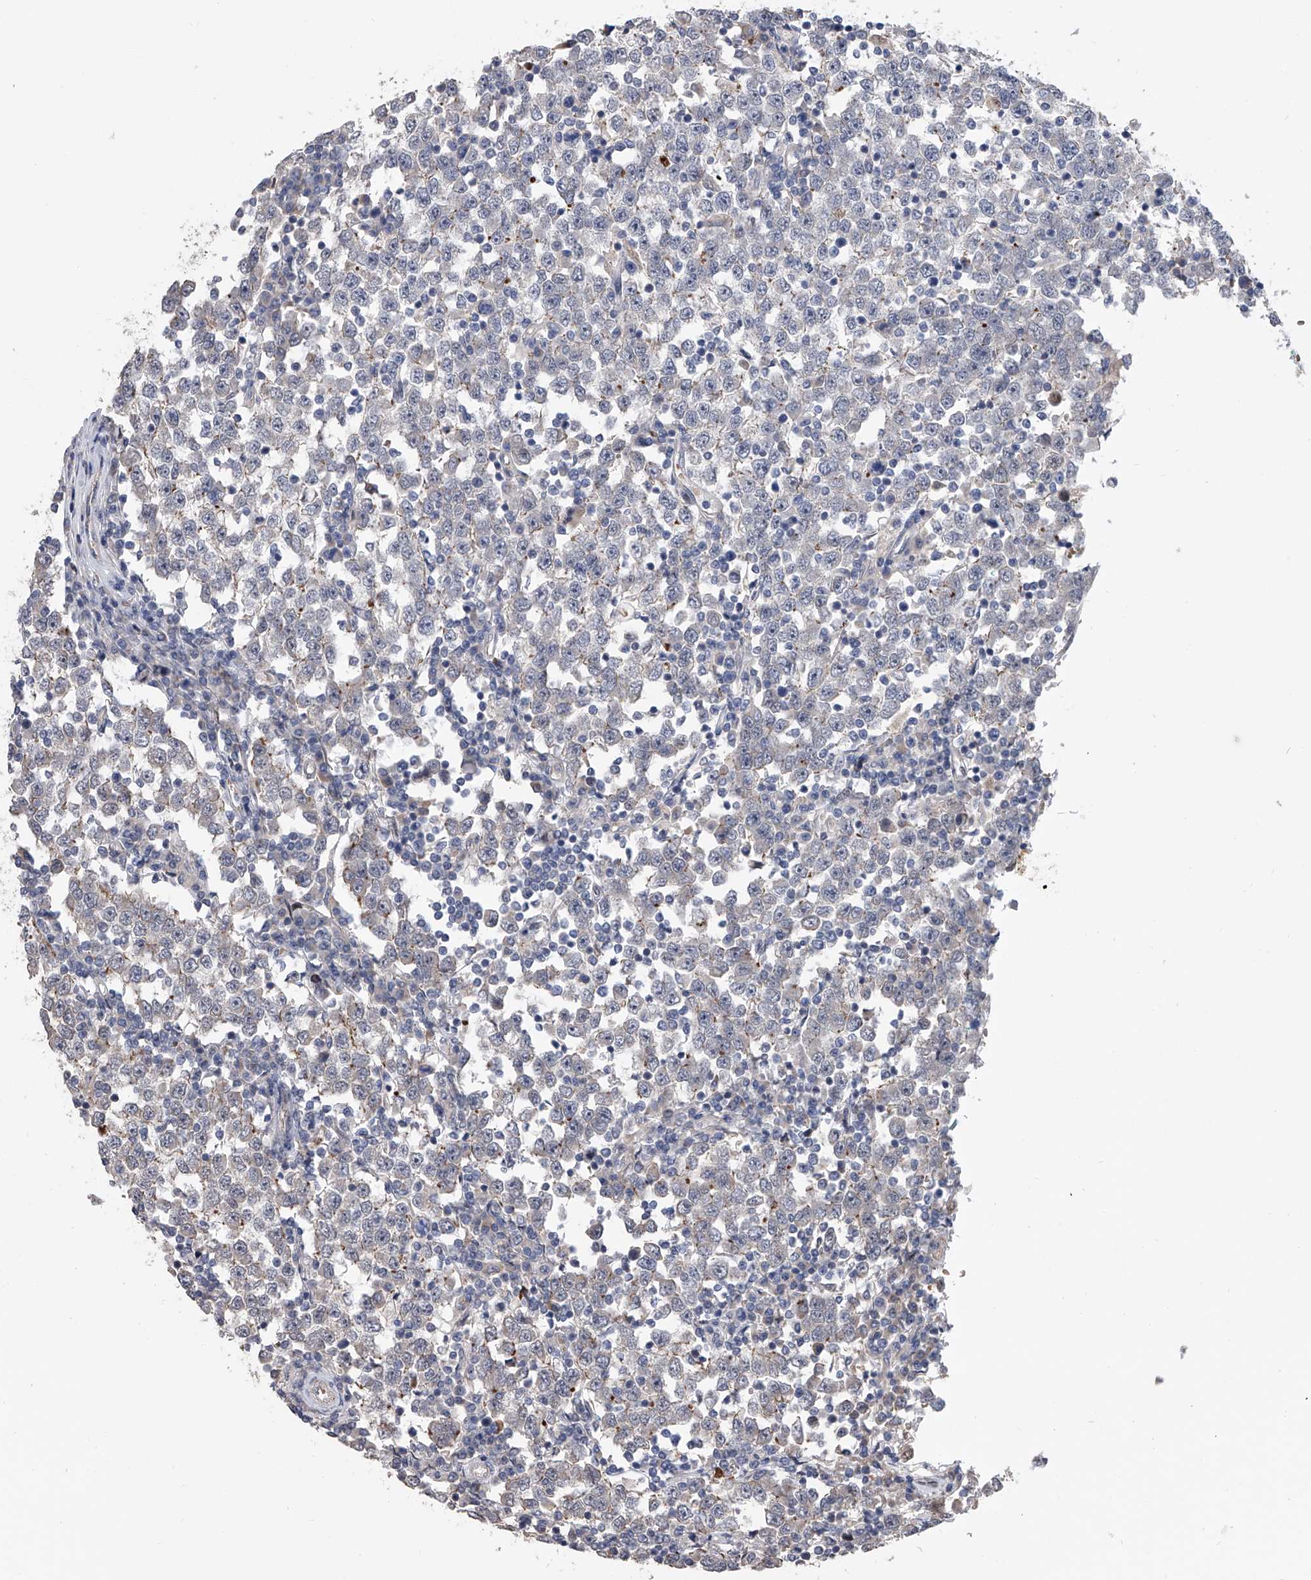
{"staining": {"intensity": "moderate", "quantity": "25%-75%", "location": "nuclear"}, "tissue": "testis cancer", "cell_type": "Tumor cells", "image_type": "cancer", "snomed": [{"axis": "morphology", "description": "Seminoma, NOS"}, {"axis": "topography", "description": "Testis"}], "caption": "This histopathology image demonstrates testis seminoma stained with IHC to label a protein in brown. The nuclear of tumor cells show moderate positivity for the protein. Nuclei are counter-stained blue.", "gene": "ZNF426", "patient": {"sex": "male", "age": 65}}